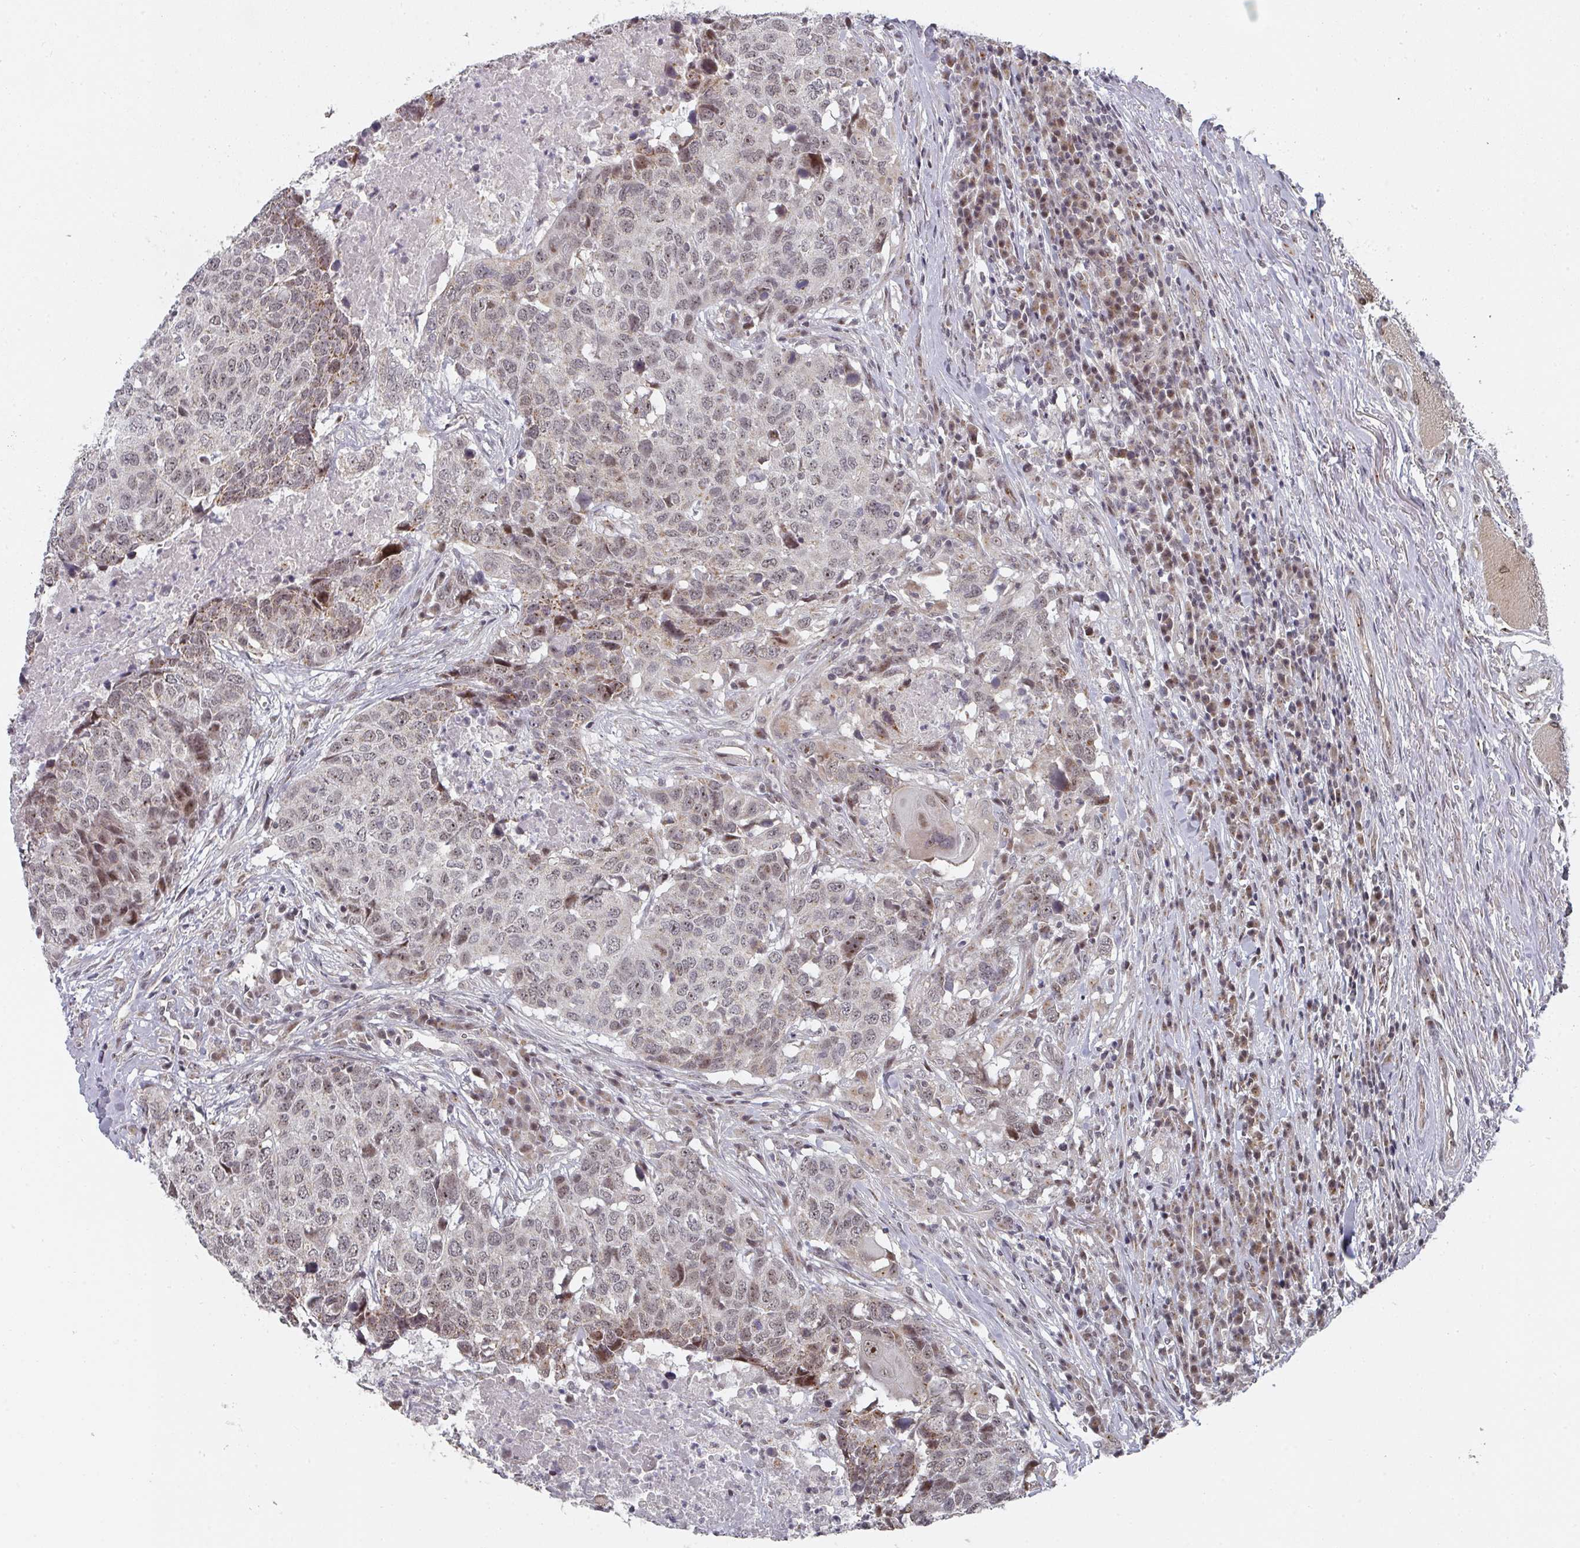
{"staining": {"intensity": "moderate", "quantity": "25%-75%", "location": "cytoplasmic/membranous,nuclear"}, "tissue": "head and neck cancer", "cell_type": "Tumor cells", "image_type": "cancer", "snomed": [{"axis": "morphology", "description": "Normal tissue, NOS"}, {"axis": "morphology", "description": "Squamous cell carcinoma, NOS"}, {"axis": "topography", "description": "Skeletal muscle"}, {"axis": "topography", "description": "Vascular tissue"}, {"axis": "topography", "description": "Peripheral nerve tissue"}, {"axis": "topography", "description": "Head-Neck"}], "caption": "IHC (DAB) staining of squamous cell carcinoma (head and neck) displays moderate cytoplasmic/membranous and nuclear protein staining in about 25%-75% of tumor cells.", "gene": "KIF1C", "patient": {"sex": "male", "age": 66}}